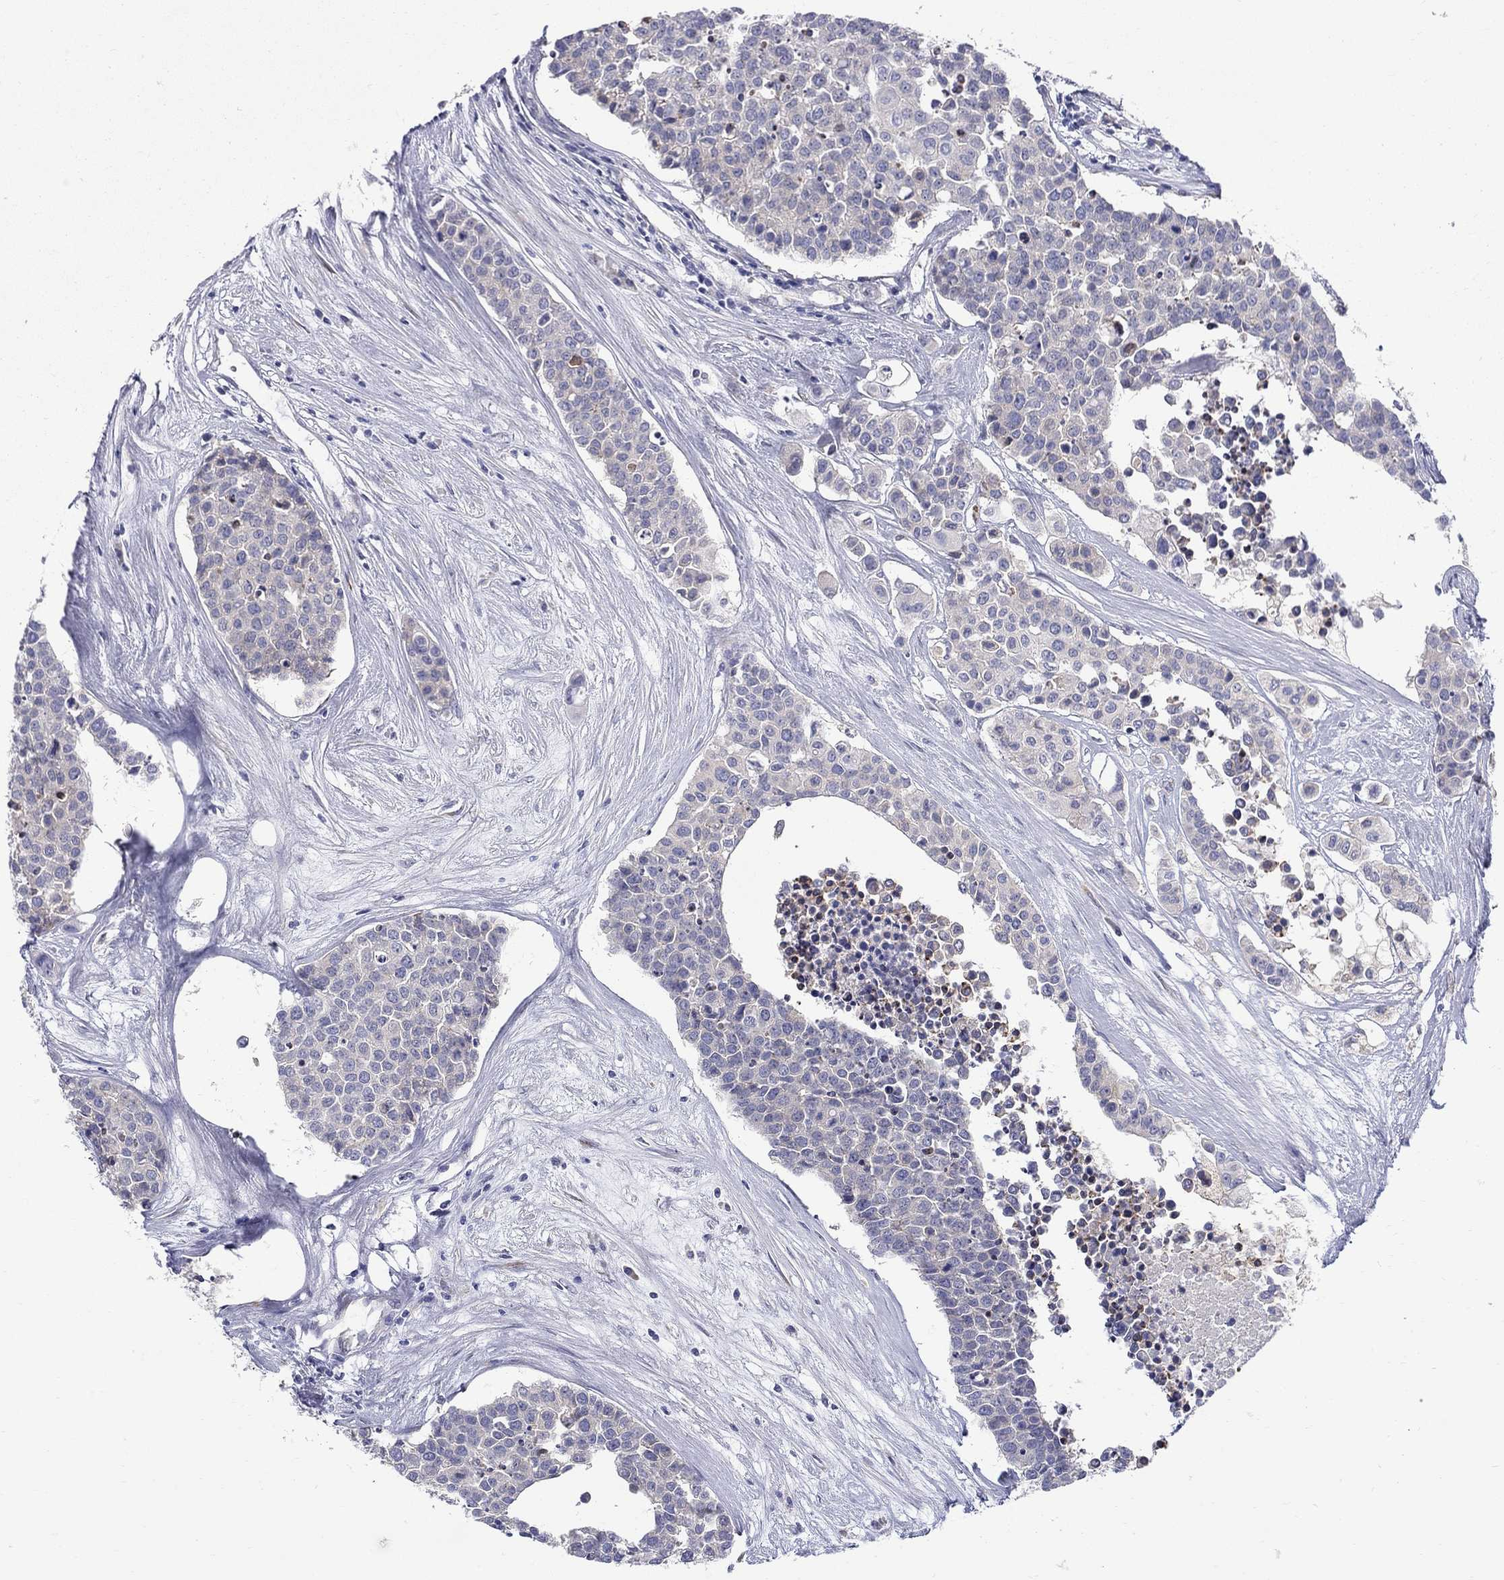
{"staining": {"intensity": "negative", "quantity": "none", "location": "none"}, "tissue": "carcinoid", "cell_type": "Tumor cells", "image_type": "cancer", "snomed": [{"axis": "morphology", "description": "Carcinoid, malignant, NOS"}, {"axis": "topography", "description": "Colon"}], "caption": "Tumor cells show no significant protein positivity in carcinoid (malignant).", "gene": "QRFPR", "patient": {"sex": "male", "age": 81}}